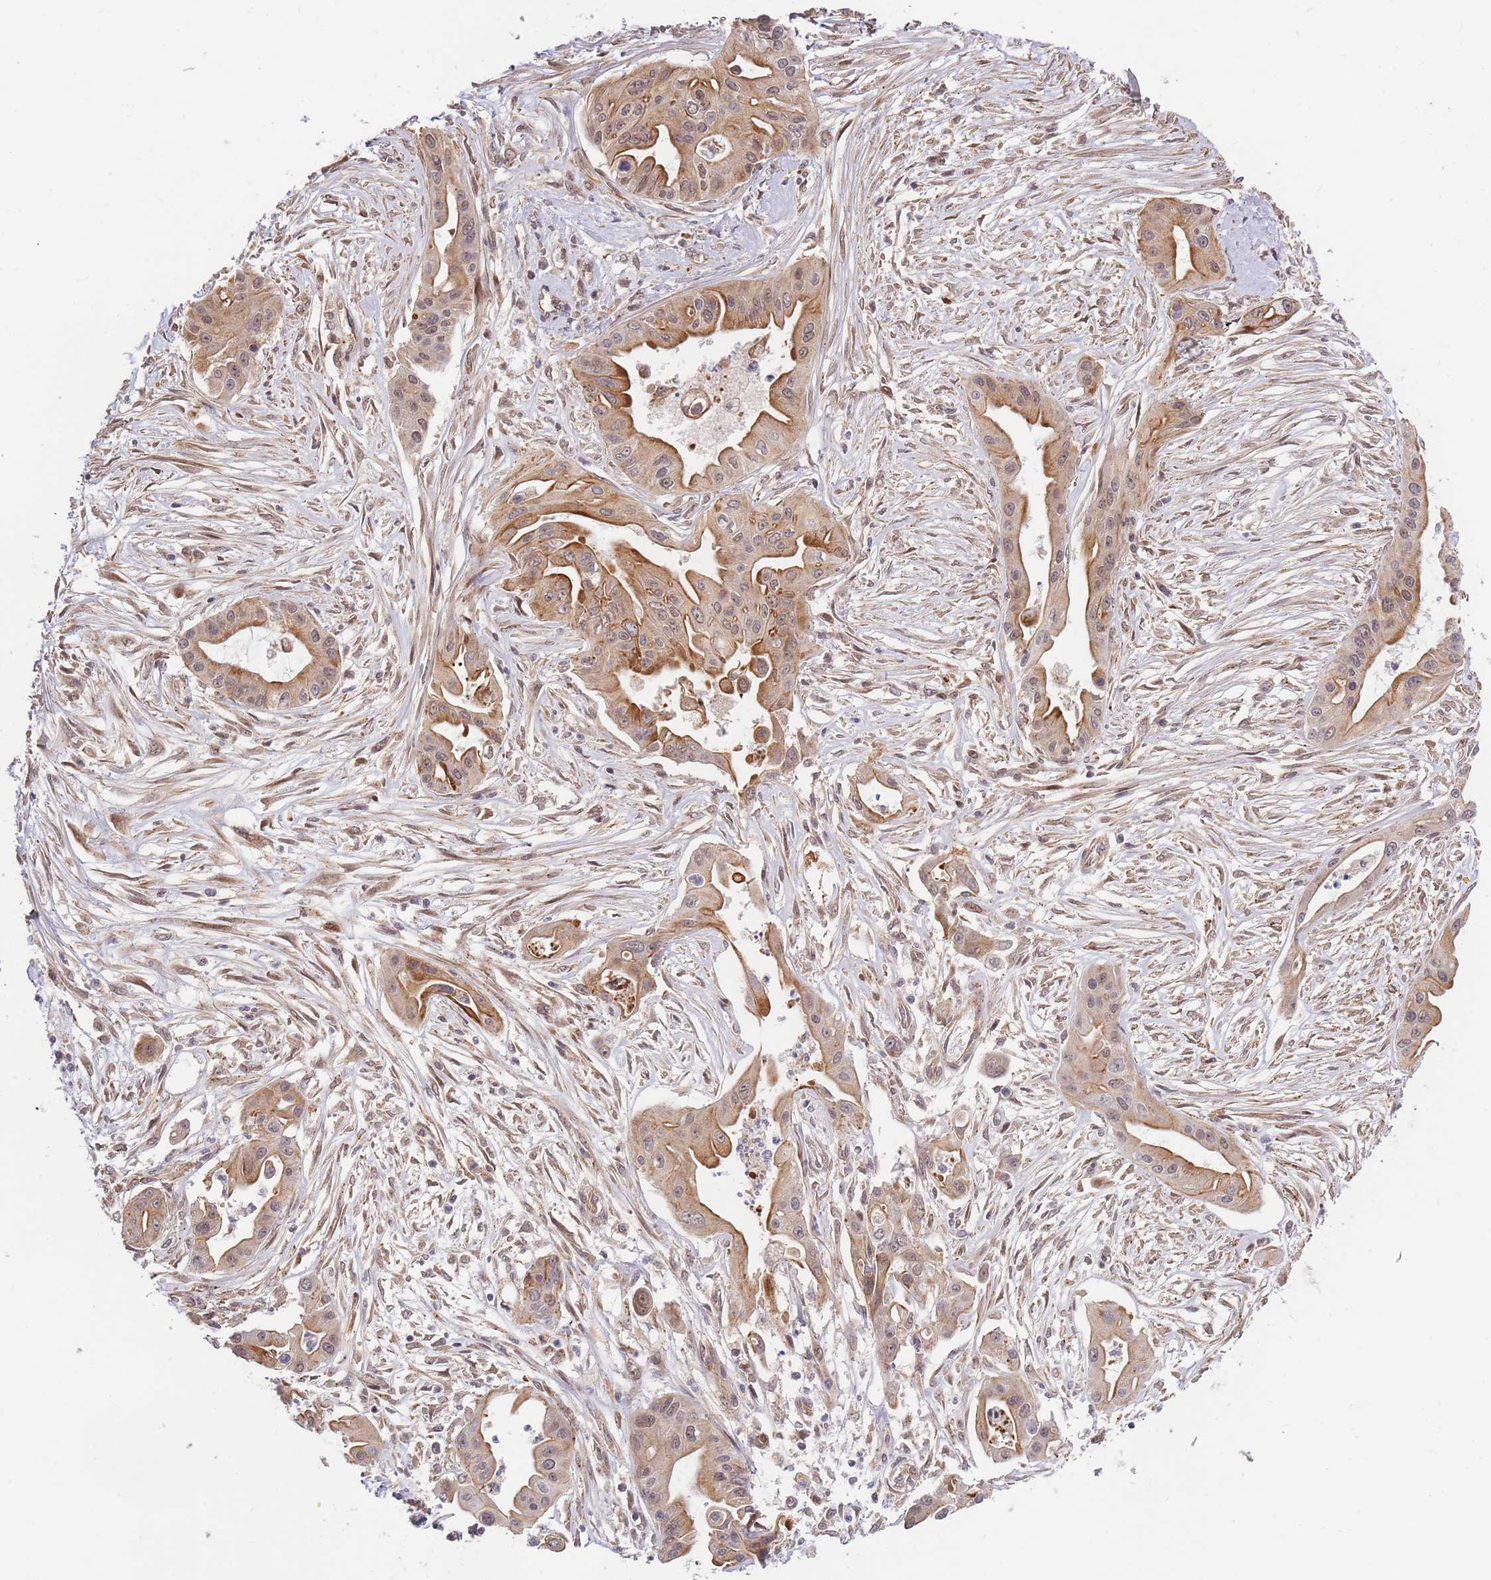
{"staining": {"intensity": "moderate", "quantity": "<25%", "location": "cytoplasmic/membranous"}, "tissue": "ovarian cancer", "cell_type": "Tumor cells", "image_type": "cancer", "snomed": [{"axis": "morphology", "description": "Cystadenocarcinoma, mucinous, NOS"}, {"axis": "topography", "description": "Ovary"}], "caption": "Immunohistochemistry (IHC) micrograph of human ovarian cancer stained for a protein (brown), which demonstrates low levels of moderate cytoplasmic/membranous expression in about <25% of tumor cells.", "gene": "HAUS3", "patient": {"sex": "female", "age": 70}}